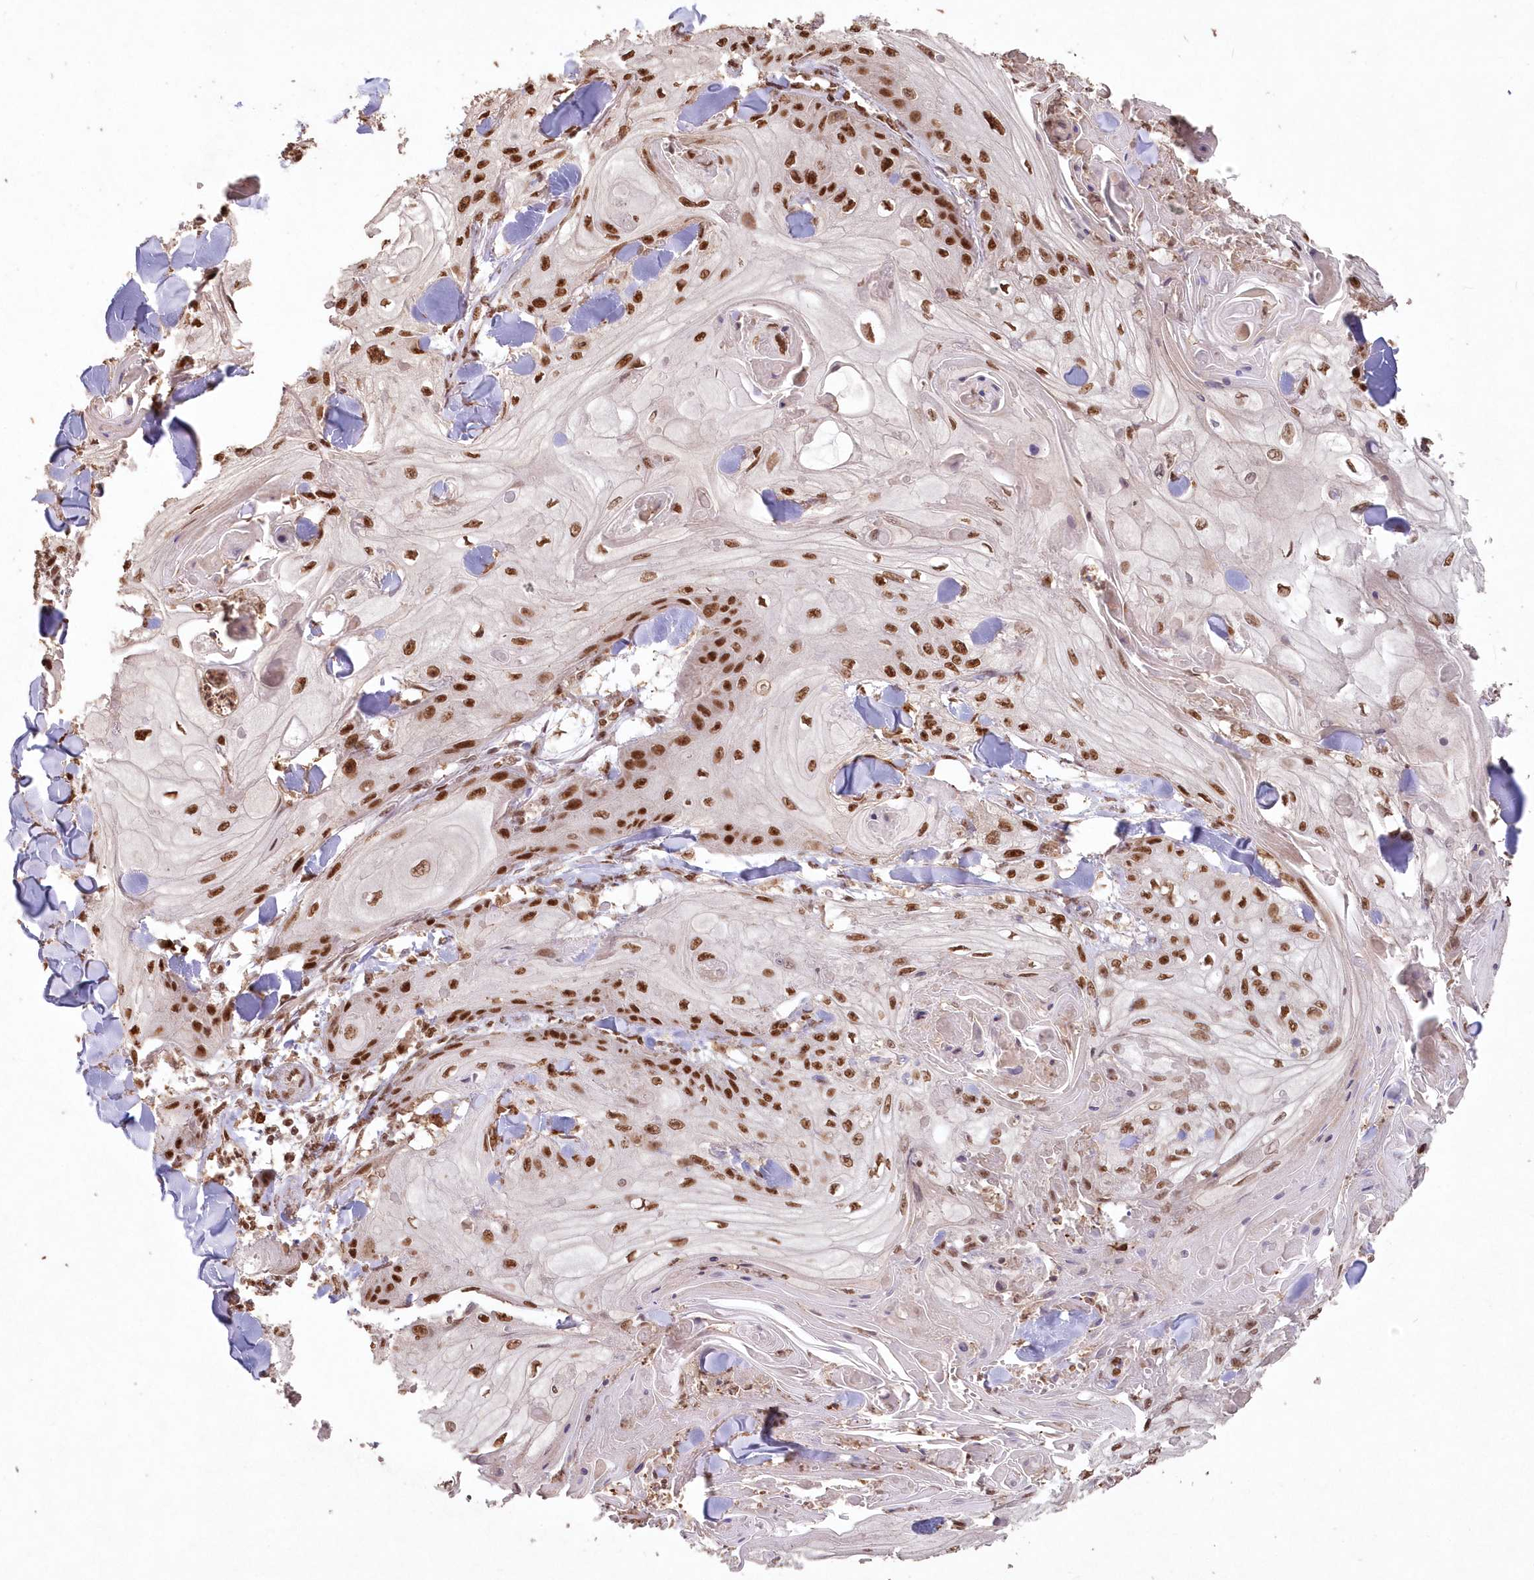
{"staining": {"intensity": "strong", "quantity": ">75%", "location": "nuclear"}, "tissue": "skin cancer", "cell_type": "Tumor cells", "image_type": "cancer", "snomed": [{"axis": "morphology", "description": "Squamous cell carcinoma, NOS"}, {"axis": "topography", "description": "Skin"}], "caption": "The photomicrograph displays immunohistochemical staining of squamous cell carcinoma (skin). There is strong nuclear positivity is appreciated in approximately >75% of tumor cells.", "gene": "PDS5A", "patient": {"sex": "male", "age": 74}}